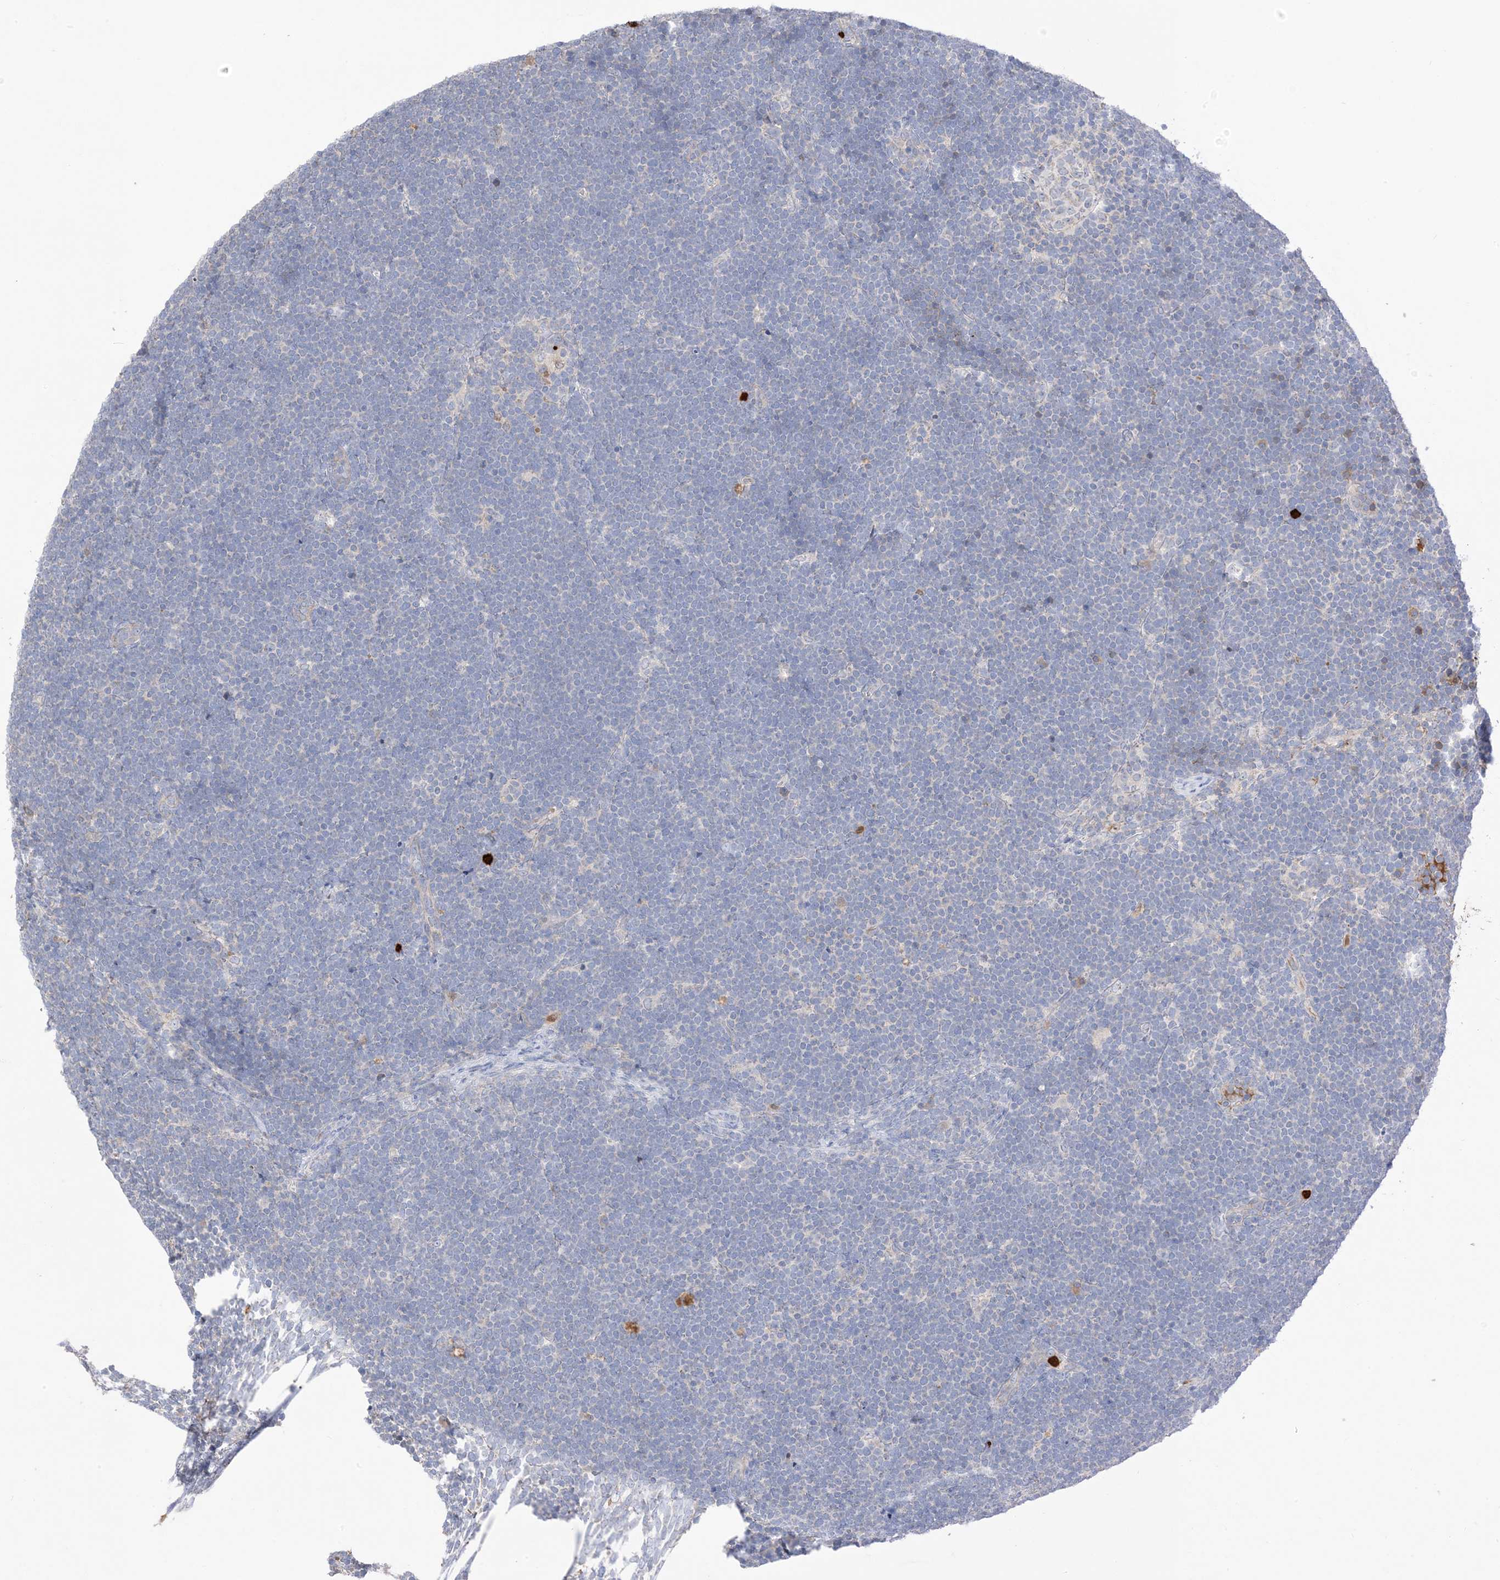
{"staining": {"intensity": "negative", "quantity": "none", "location": "none"}, "tissue": "lymphoma", "cell_type": "Tumor cells", "image_type": "cancer", "snomed": [{"axis": "morphology", "description": "Malignant lymphoma, non-Hodgkin's type, High grade"}, {"axis": "topography", "description": "Lymph node"}], "caption": "This is a micrograph of IHC staining of lymphoma, which shows no positivity in tumor cells.", "gene": "DPP9", "patient": {"sex": "male", "age": 13}}